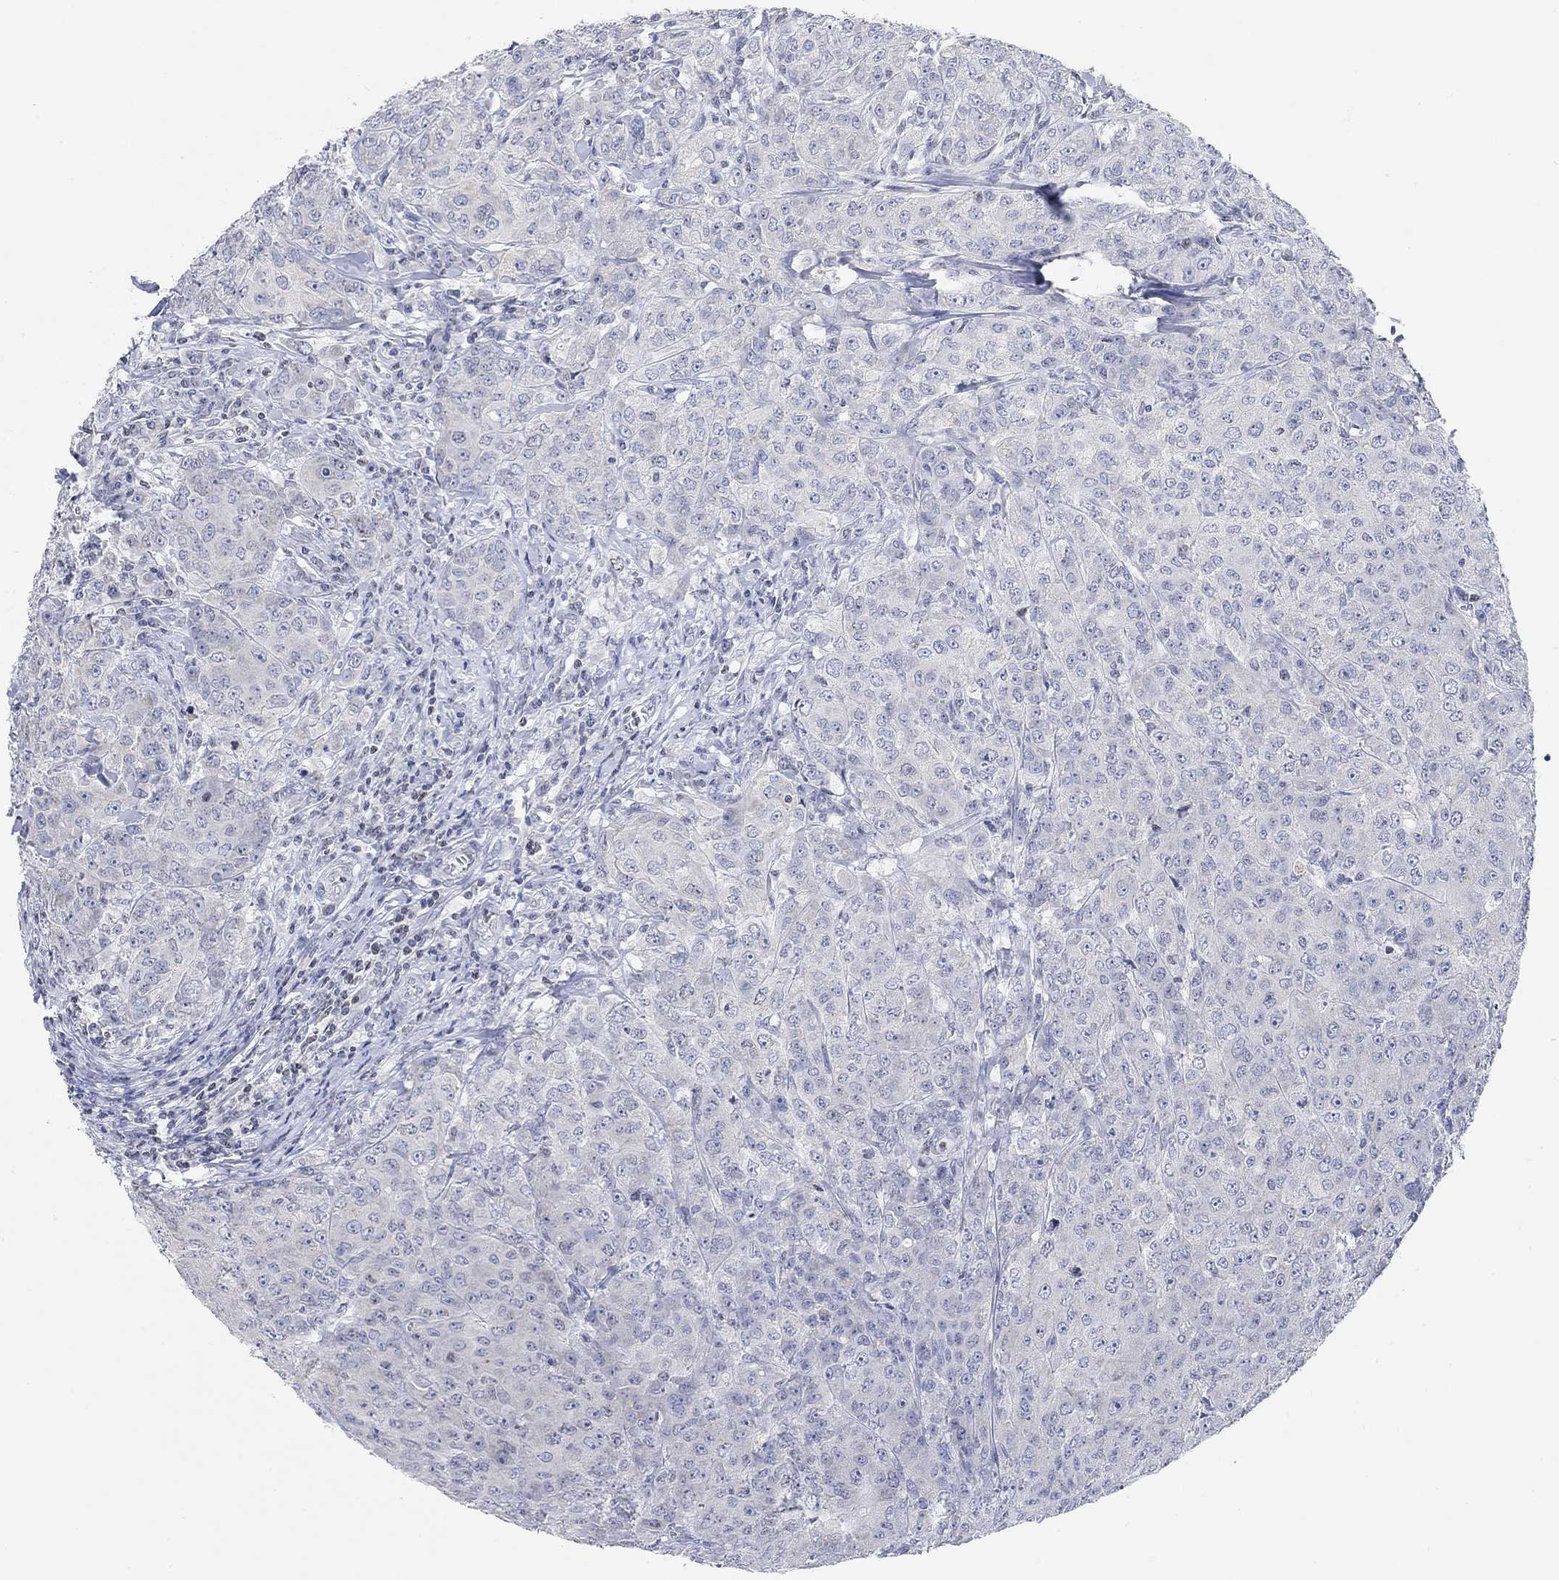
{"staining": {"intensity": "negative", "quantity": "none", "location": "none"}, "tissue": "breast cancer", "cell_type": "Tumor cells", "image_type": "cancer", "snomed": [{"axis": "morphology", "description": "Duct carcinoma"}, {"axis": "topography", "description": "Breast"}], "caption": "Tumor cells are negative for brown protein staining in breast infiltrating ductal carcinoma. The staining is performed using DAB brown chromogen with nuclei counter-stained in using hematoxylin.", "gene": "ATP6V1E2", "patient": {"sex": "female", "age": 43}}